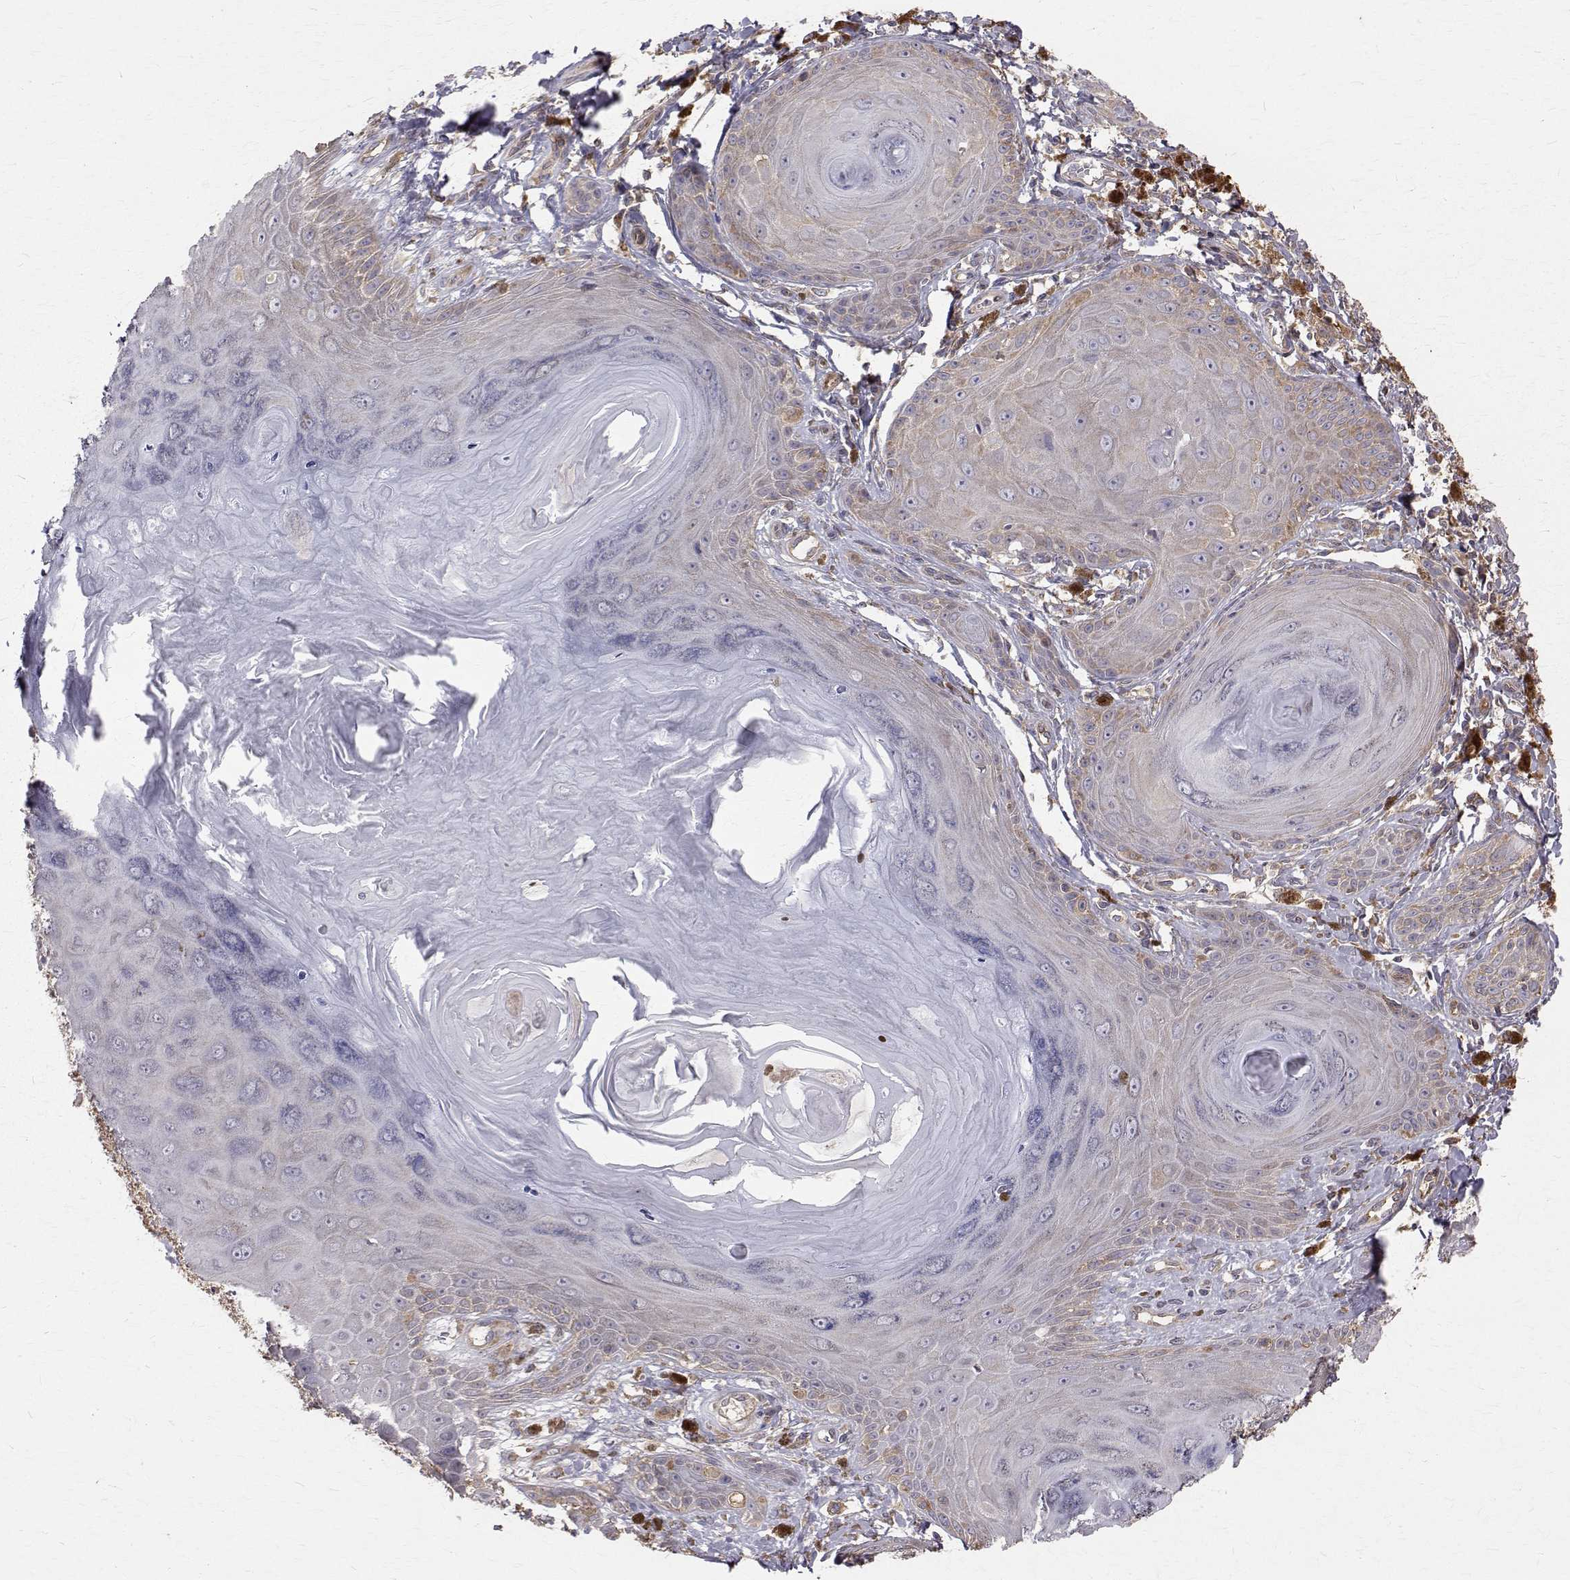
{"staining": {"intensity": "weak", "quantity": "<25%", "location": "cytoplasmic/membranous"}, "tissue": "melanoma", "cell_type": "Tumor cells", "image_type": "cancer", "snomed": [{"axis": "morphology", "description": "Malignant melanoma, NOS"}, {"axis": "topography", "description": "Skin"}], "caption": "There is no significant expression in tumor cells of melanoma.", "gene": "FARSB", "patient": {"sex": "female", "age": 80}}